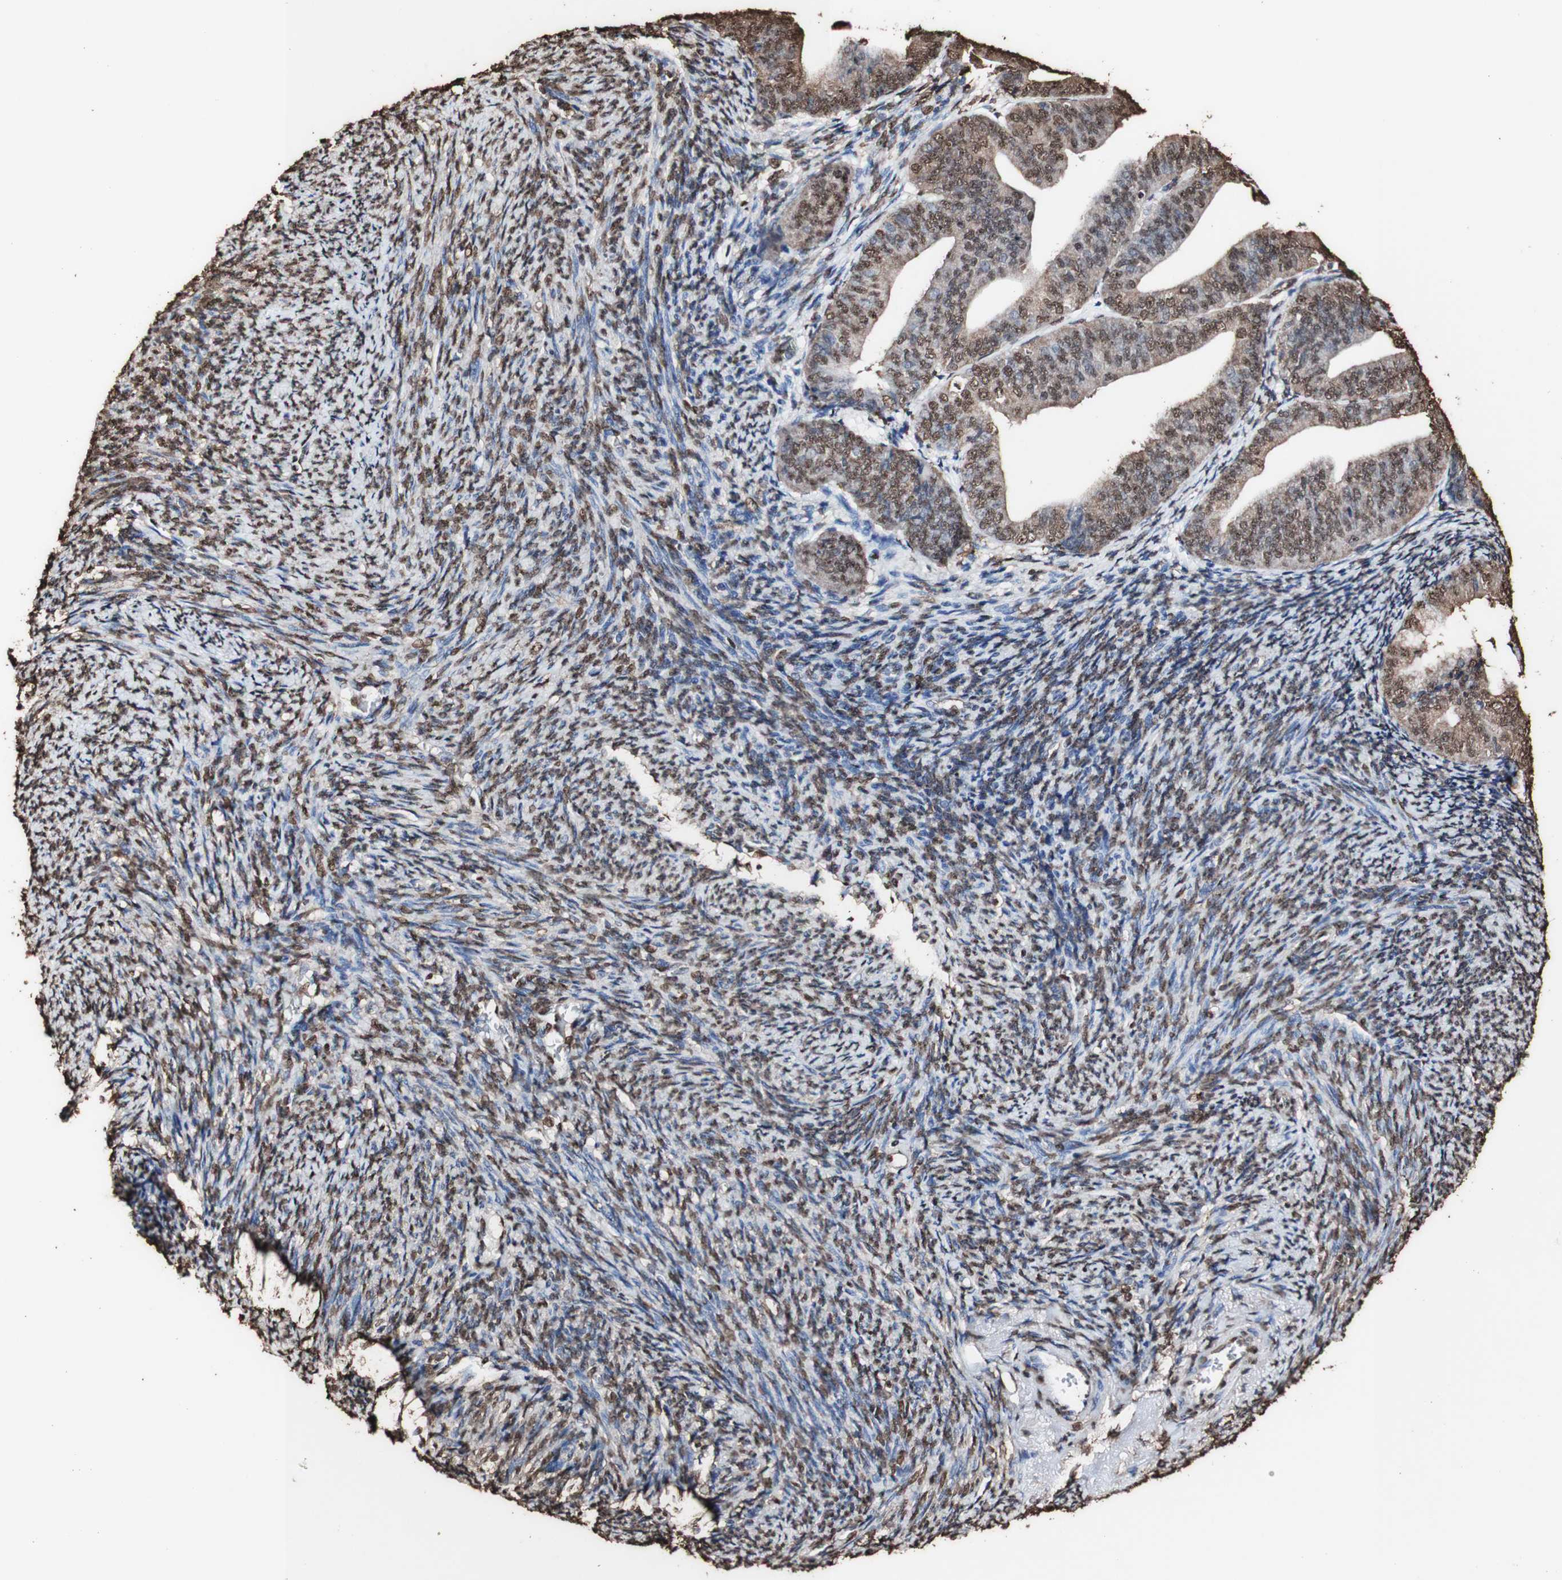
{"staining": {"intensity": "strong", "quantity": "25%-75%", "location": "cytoplasmic/membranous,nuclear"}, "tissue": "endometrial cancer", "cell_type": "Tumor cells", "image_type": "cancer", "snomed": [{"axis": "morphology", "description": "Adenocarcinoma, NOS"}, {"axis": "topography", "description": "Endometrium"}], "caption": "Immunohistochemistry of endometrial cancer (adenocarcinoma) shows high levels of strong cytoplasmic/membranous and nuclear staining in approximately 25%-75% of tumor cells. (IHC, brightfield microscopy, high magnification).", "gene": "PIDD1", "patient": {"sex": "female", "age": 63}}